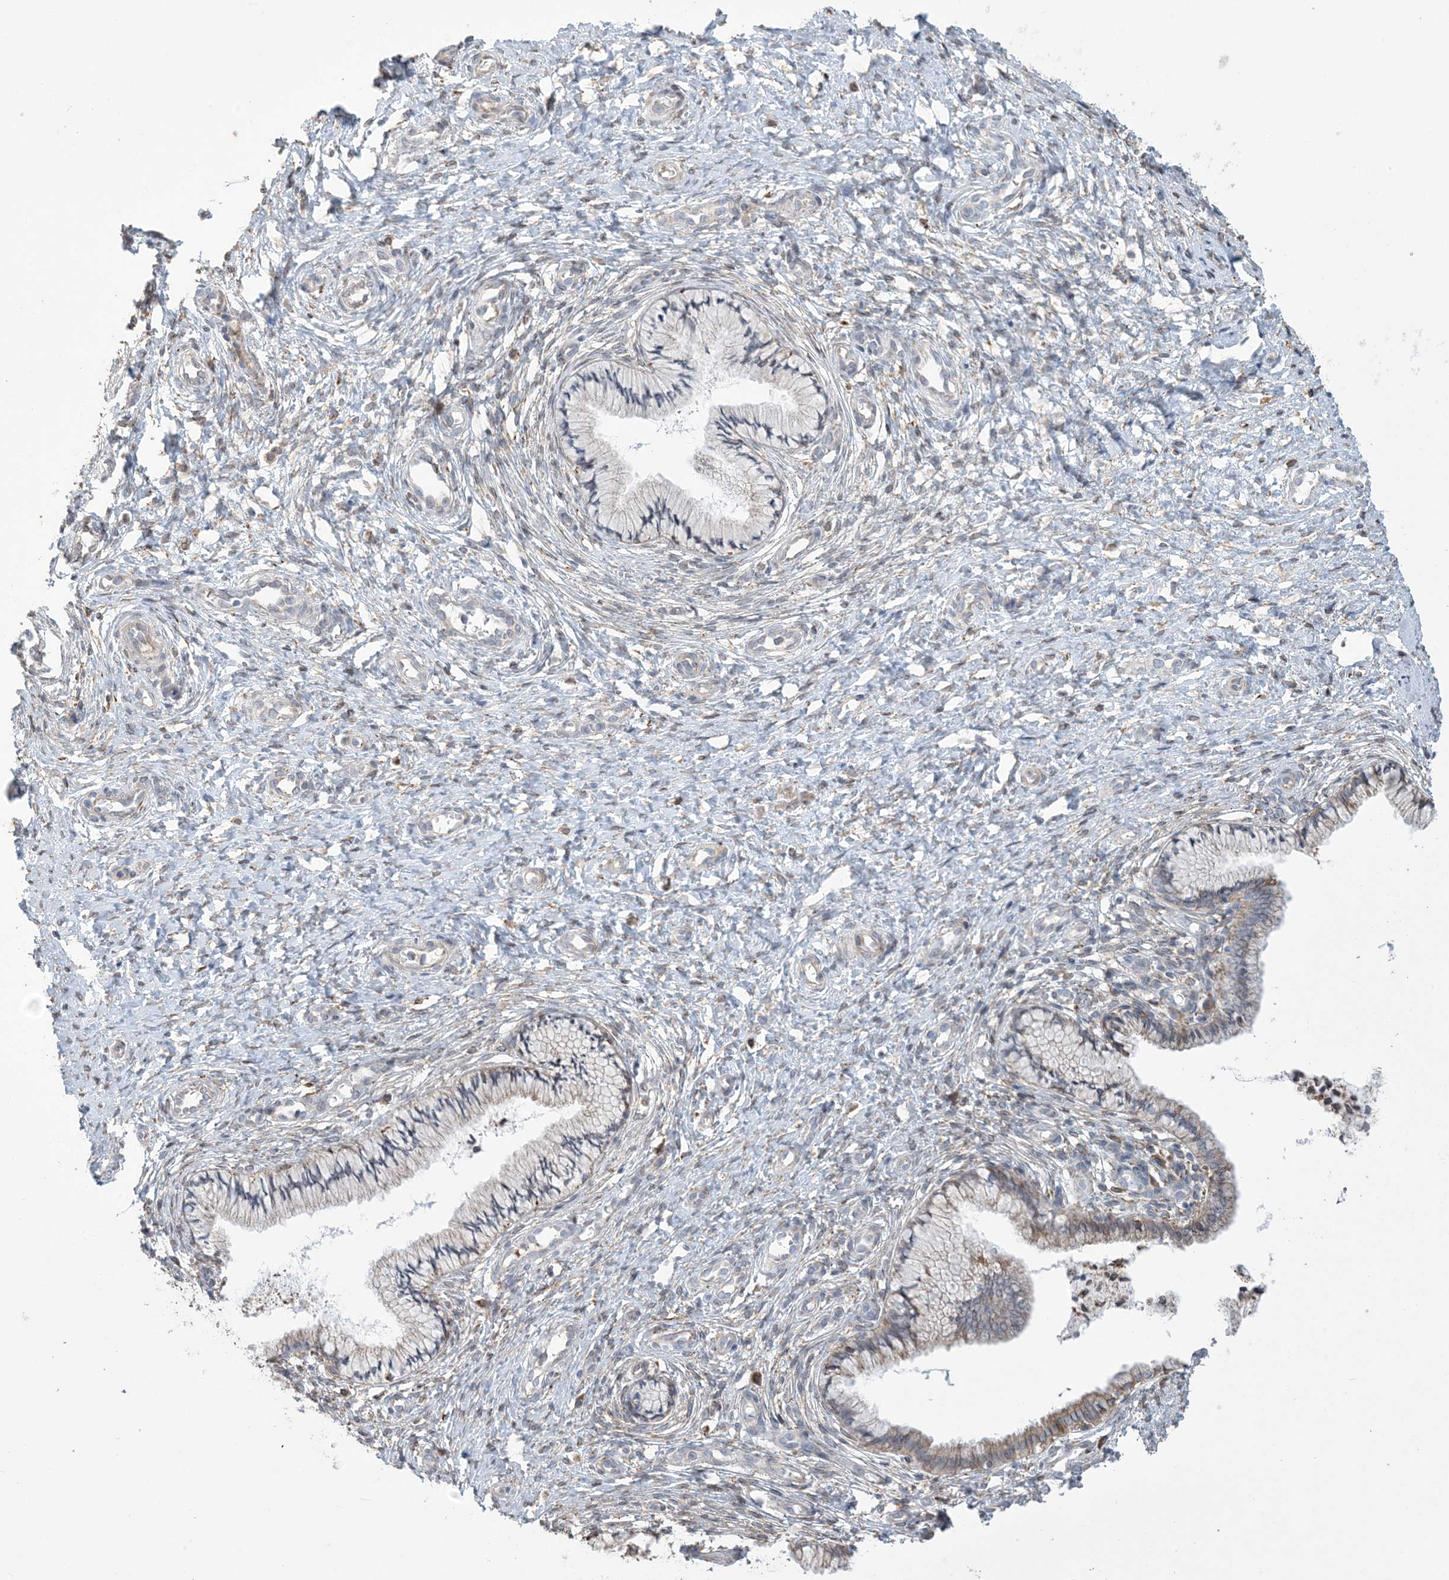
{"staining": {"intensity": "weak", "quantity": "25%-75%", "location": "cytoplasmic/membranous"}, "tissue": "cervix", "cell_type": "Glandular cells", "image_type": "normal", "snomed": [{"axis": "morphology", "description": "Normal tissue, NOS"}, {"axis": "topography", "description": "Cervix"}], "caption": "Immunohistochemical staining of unremarkable cervix reveals weak cytoplasmic/membranous protein staining in about 25%-75% of glandular cells. (Stains: DAB (3,3'-diaminobenzidine) in brown, nuclei in blue, Microscopy: brightfield microscopy at high magnification).", "gene": "SHANK1", "patient": {"sex": "female", "age": 36}}